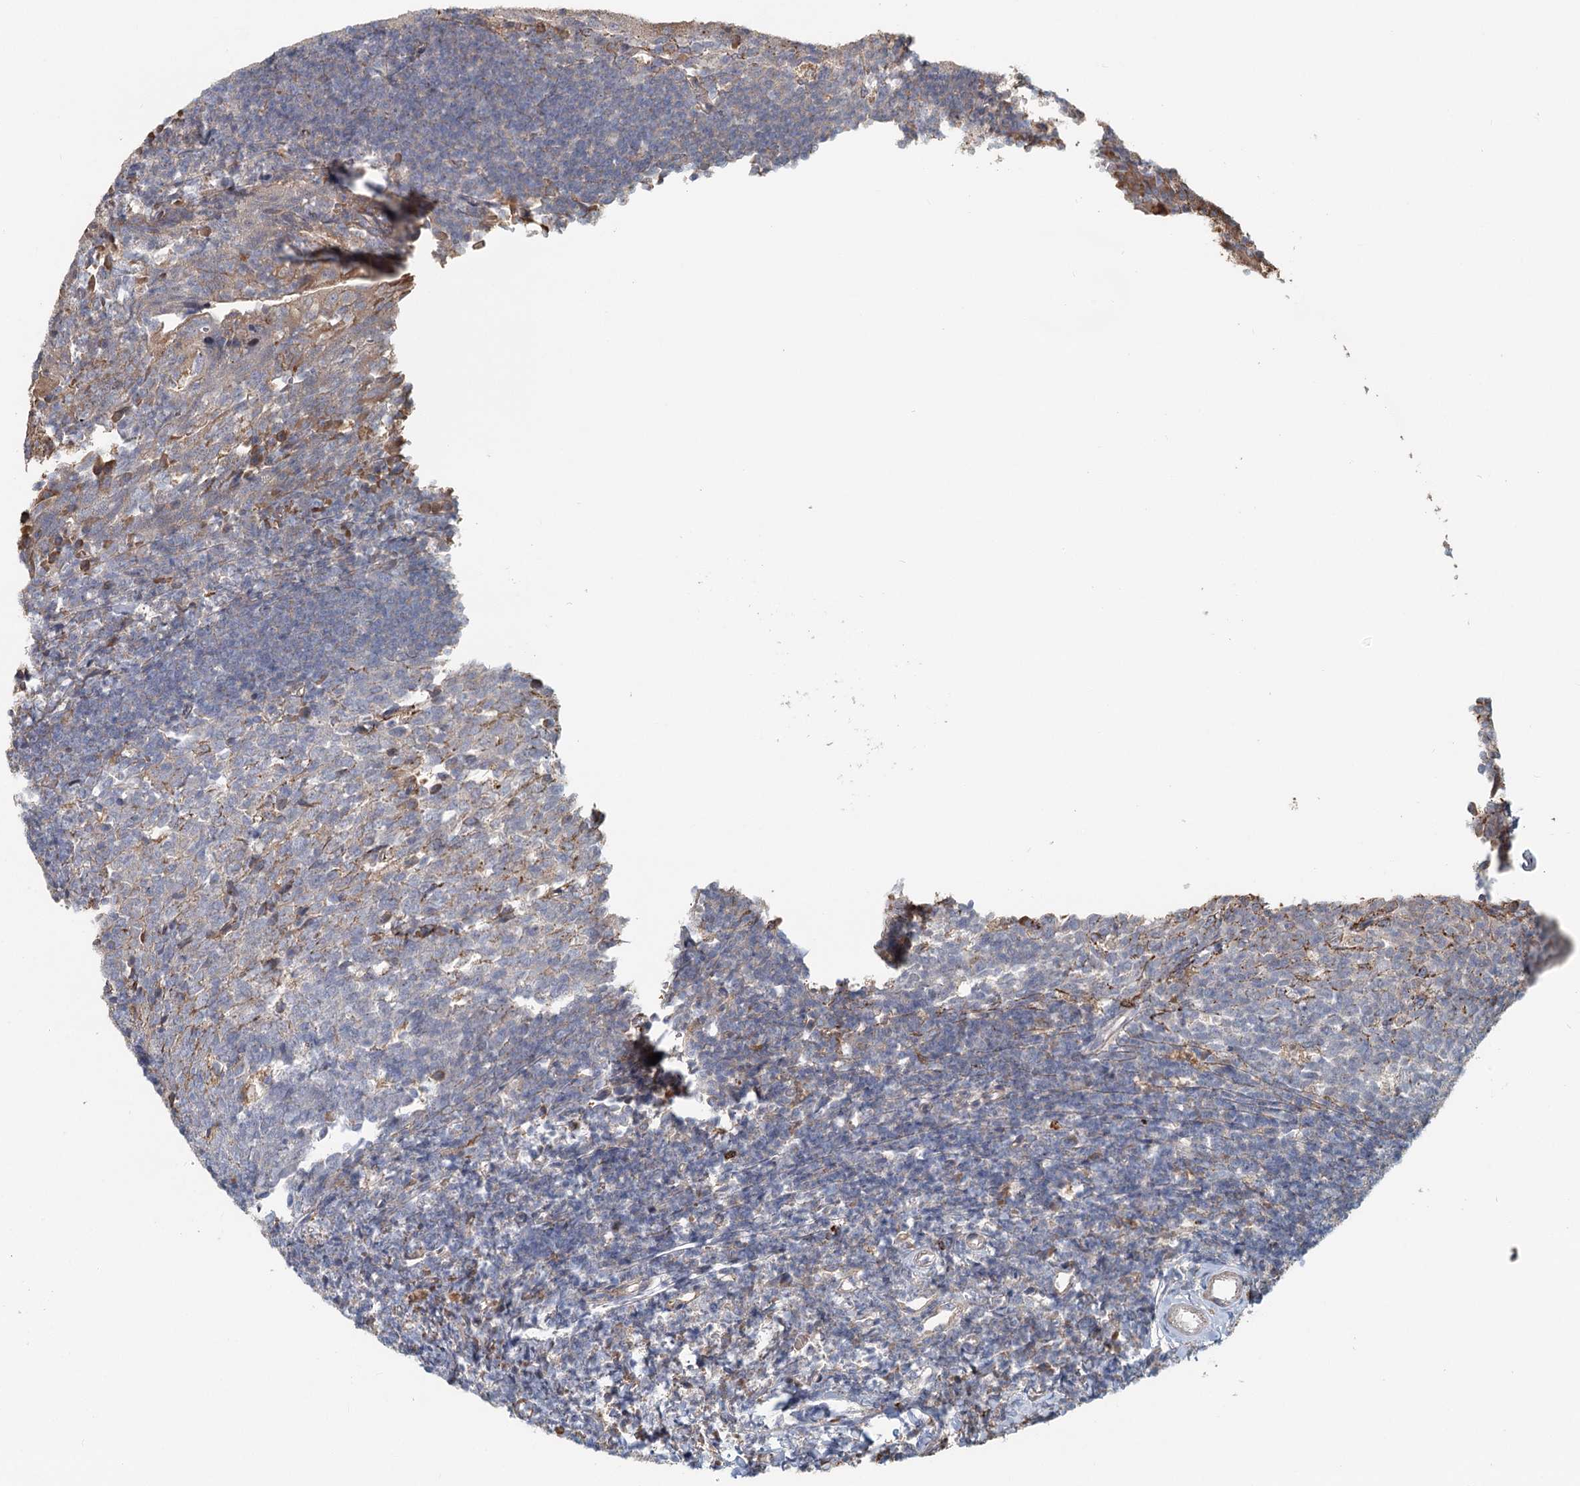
{"staining": {"intensity": "weak", "quantity": "<25%", "location": "cytoplasmic/membranous"}, "tissue": "tonsil", "cell_type": "Germinal center cells", "image_type": "normal", "snomed": [{"axis": "morphology", "description": "Normal tissue, NOS"}, {"axis": "topography", "description": "Tonsil"}], "caption": "A high-resolution image shows immunohistochemistry (IHC) staining of normal tonsil, which displays no significant positivity in germinal center cells.", "gene": "RNF111", "patient": {"sex": "female", "age": 10}}